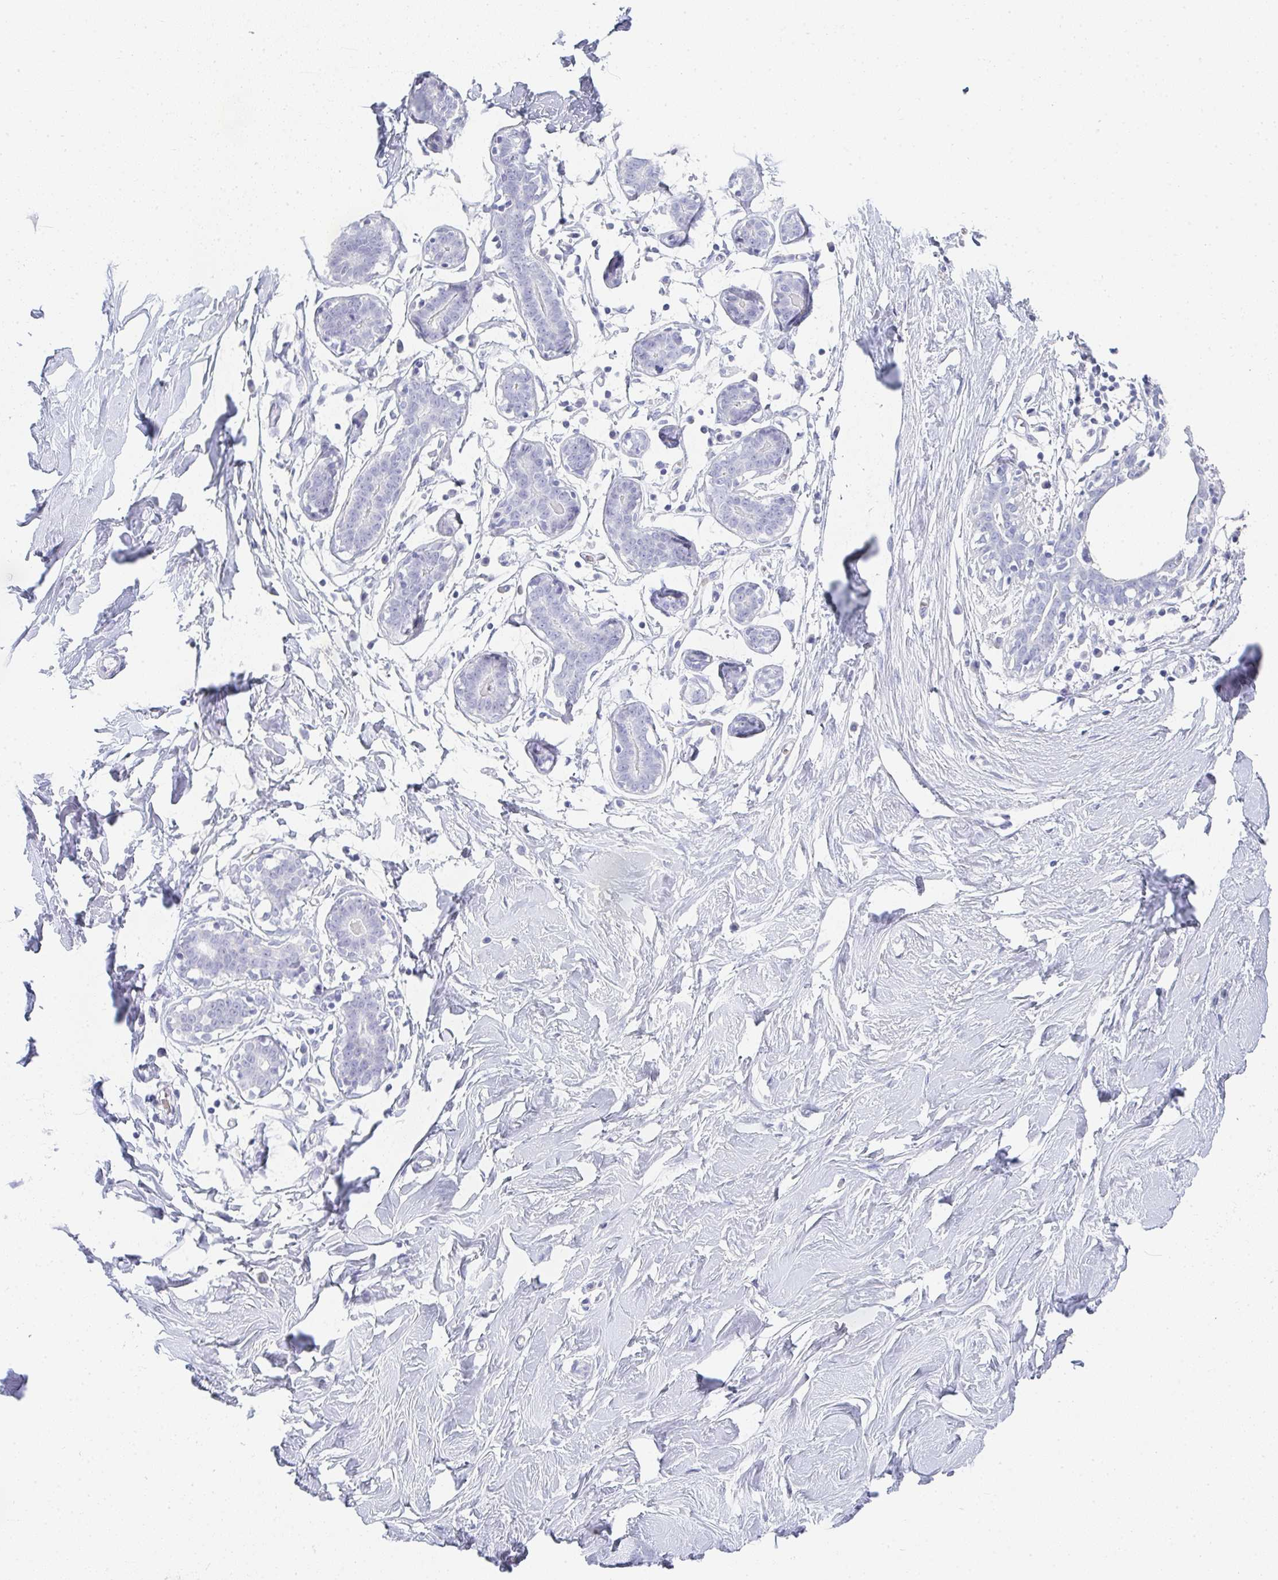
{"staining": {"intensity": "negative", "quantity": "none", "location": "none"}, "tissue": "breast", "cell_type": "Adipocytes", "image_type": "normal", "snomed": [{"axis": "morphology", "description": "Normal tissue, NOS"}, {"axis": "topography", "description": "Breast"}], "caption": "DAB (3,3'-diaminobenzidine) immunohistochemical staining of normal human breast demonstrates no significant positivity in adipocytes. Nuclei are stained in blue.", "gene": "NEU2", "patient": {"sex": "female", "age": 27}}